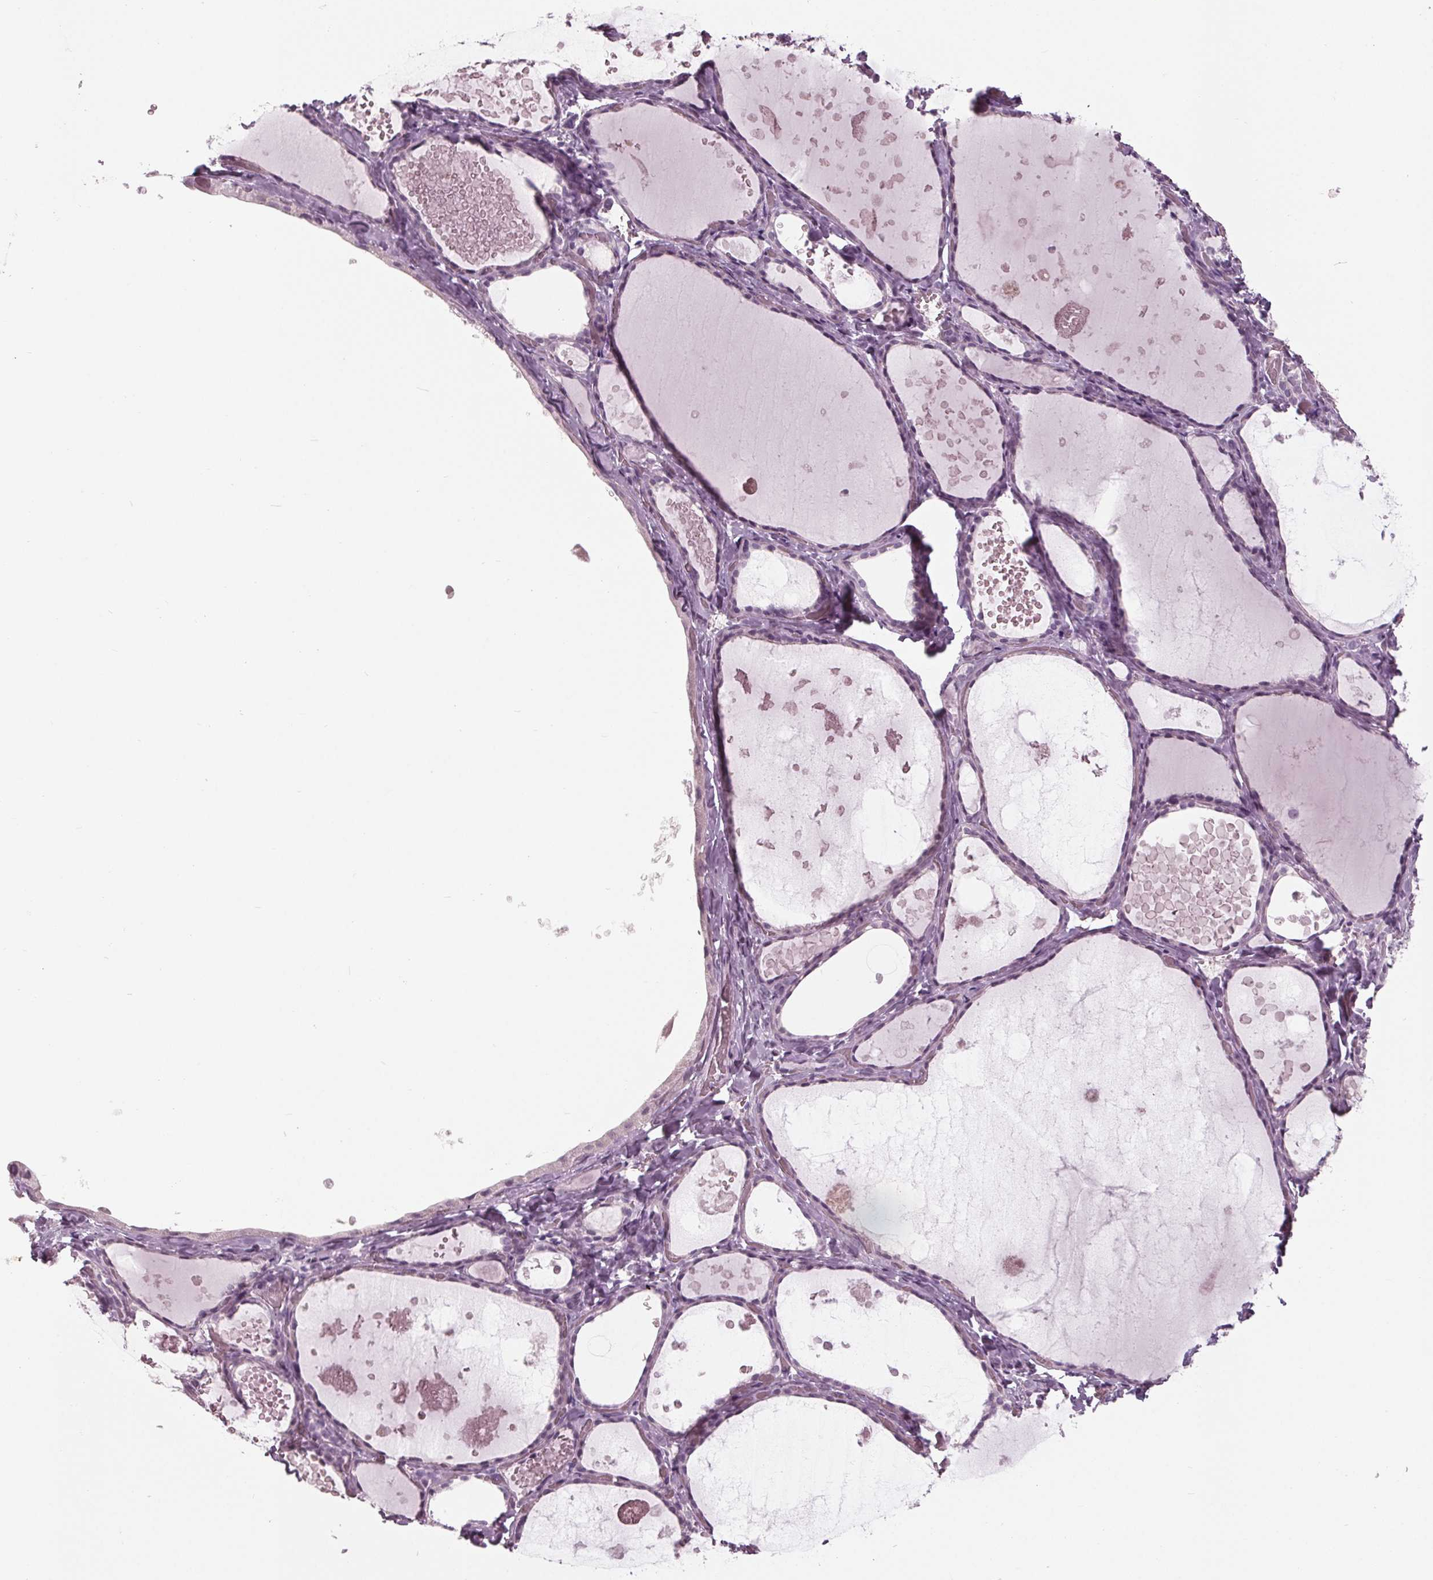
{"staining": {"intensity": "negative", "quantity": "none", "location": "none"}, "tissue": "thyroid gland", "cell_type": "Glandular cells", "image_type": "normal", "snomed": [{"axis": "morphology", "description": "Normal tissue, NOS"}, {"axis": "topography", "description": "Thyroid gland"}], "caption": "High power microscopy photomicrograph of an immunohistochemistry photomicrograph of unremarkable thyroid gland, revealing no significant staining in glandular cells.", "gene": "TNNC2", "patient": {"sex": "female", "age": 56}}